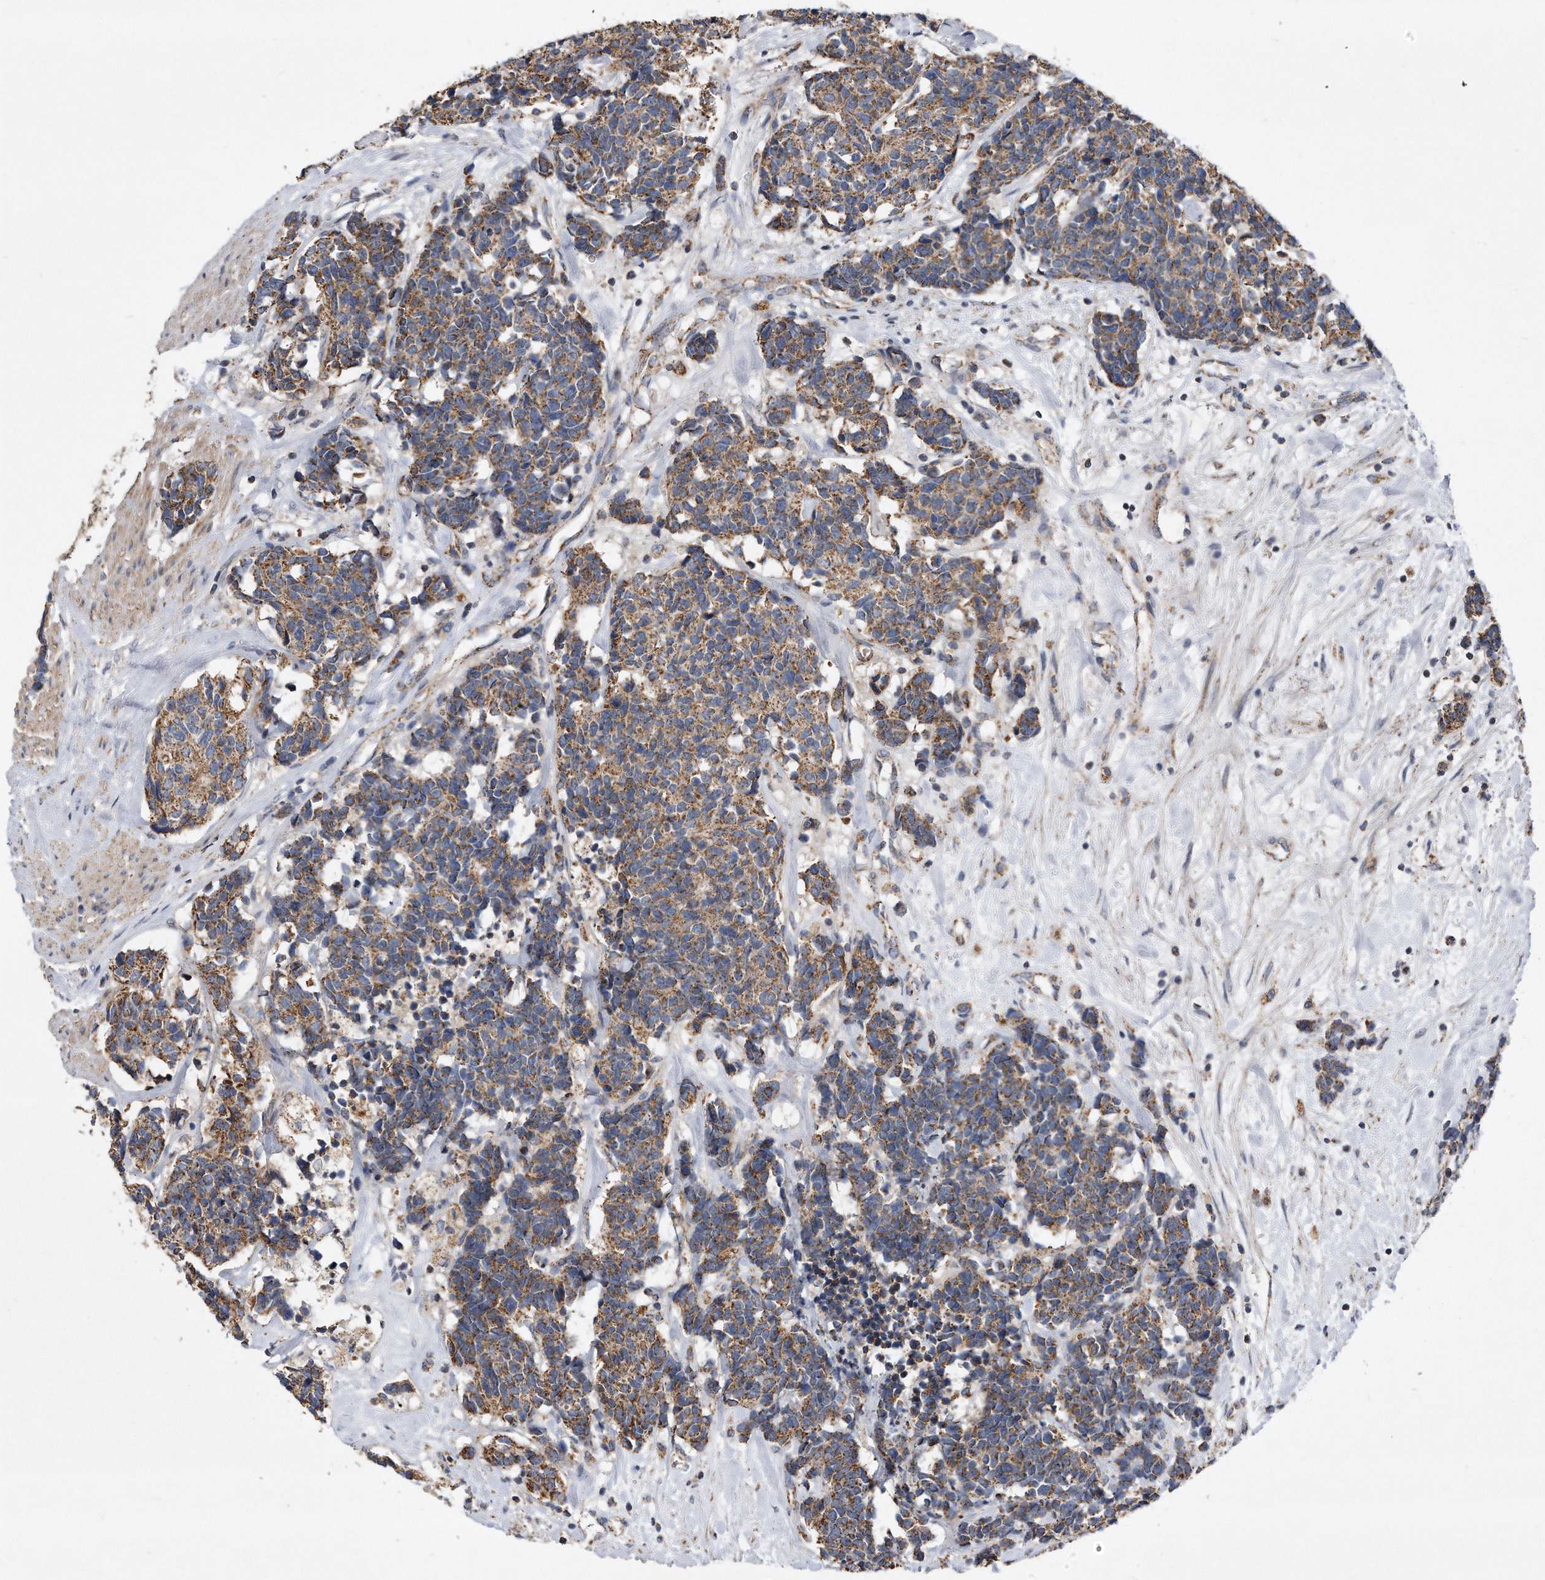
{"staining": {"intensity": "moderate", "quantity": ">75%", "location": "cytoplasmic/membranous"}, "tissue": "carcinoid", "cell_type": "Tumor cells", "image_type": "cancer", "snomed": [{"axis": "morphology", "description": "Carcinoma, NOS"}, {"axis": "morphology", "description": "Carcinoid, malignant, NOS"}, {"axis": "topography", "description": "Urinary bladder"}], "caption": "A brown stain highlights moderate cytoplasmic/membranous staining of a protein in carcinoid tumor cells. (Stains: DAB in brown, nuclei in blue, Microscopy: brightfield microscopy at high magnification).", "gene": "PPP5C", "patient": {"sex": "male", "age": 57}}